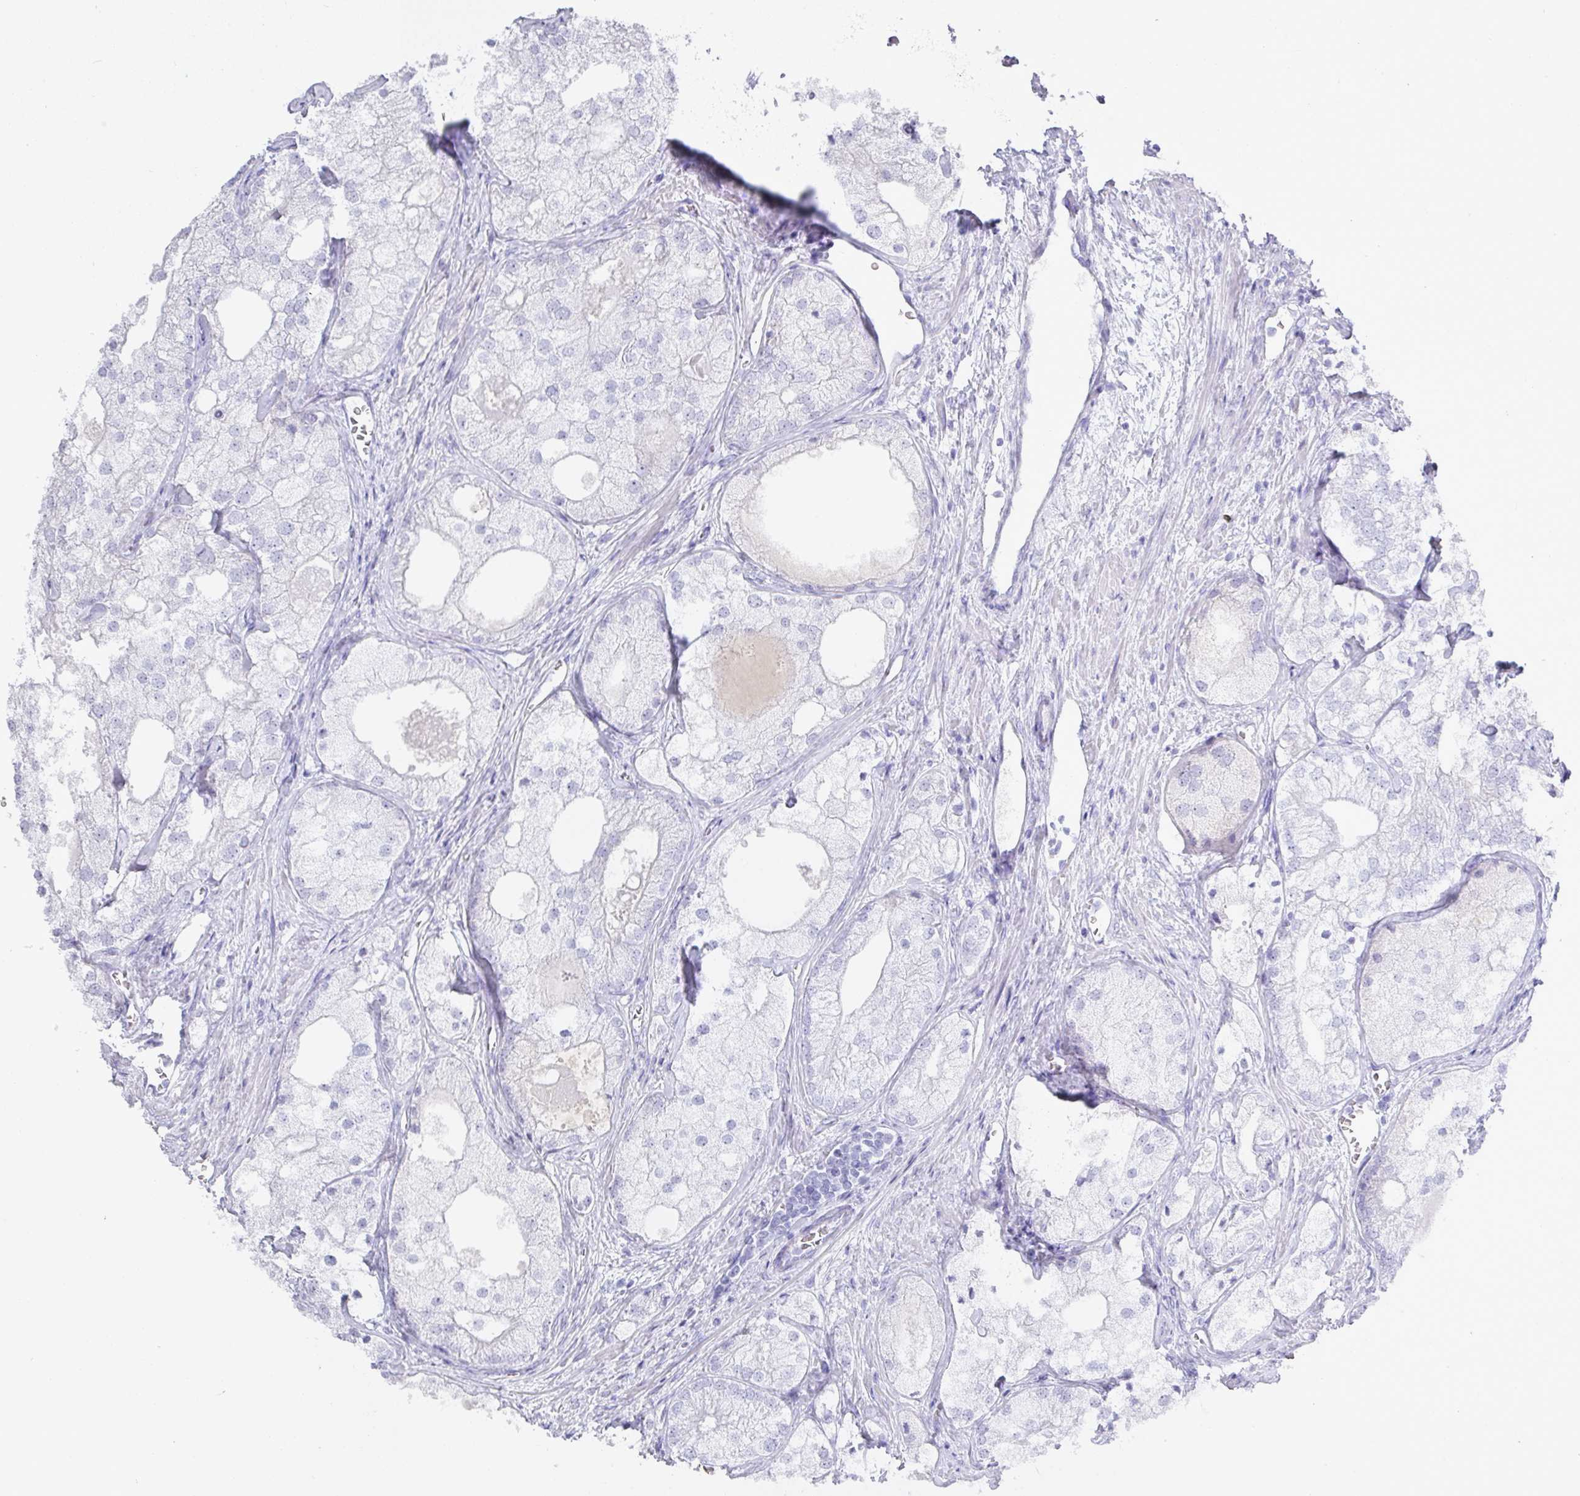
{"staining": {"intensity": "negative", "quantity": "none", "location": "none"}, "tissue": "prostate cancer", "cell_type": "Tumor cells", "image_type": "cancer", "snomed": [{"axis": "morphology", "description": "Adenocarcinoma, Low grade"}, {"axis": "topography", "description": "Prostate"}], "caption": "Photomicrograph shows no protein positivity in tumor cells of adenocarcinoma (low-grade) (prostate) tissue.", "gene": "TNFSF12", "patient": {"sex": "male", "age": 69}}